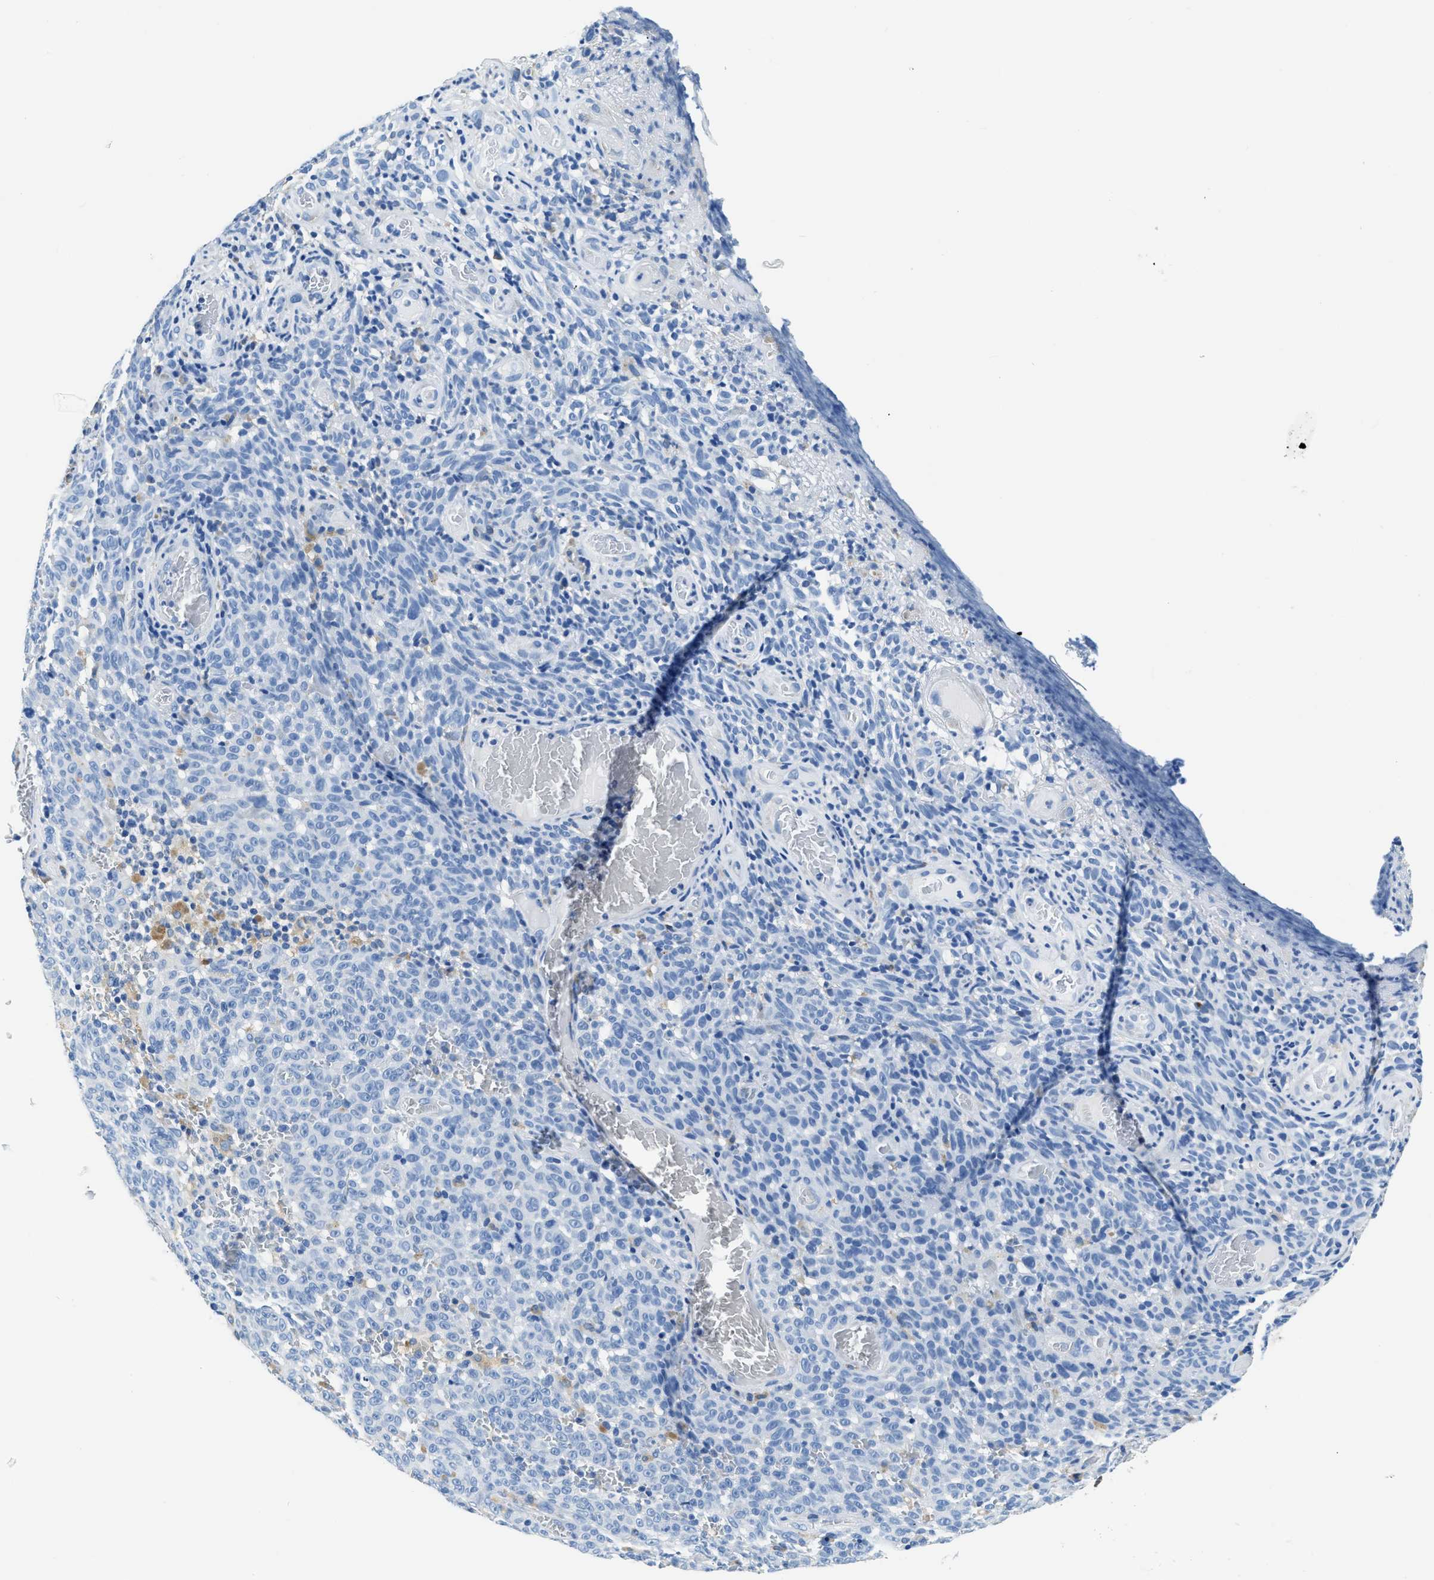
{"staining": {"intensity": "negative", "quantity": "none", "location": "none"}, "tissue": "melanoma", "cell_type": "Tumor cells", "image_type": "cancer", "snomed": [{"axis": "morphology", "description": "Malignant melanoma, NOS"}, {"axis": "topography", "description": "Skin"}], "caption": "Protein analysis of malignant melanoma exhibits no significant positivity in tumor cells.", "gene": "ZDHHC13", "patient": {"sex": "female", "age": 82}}